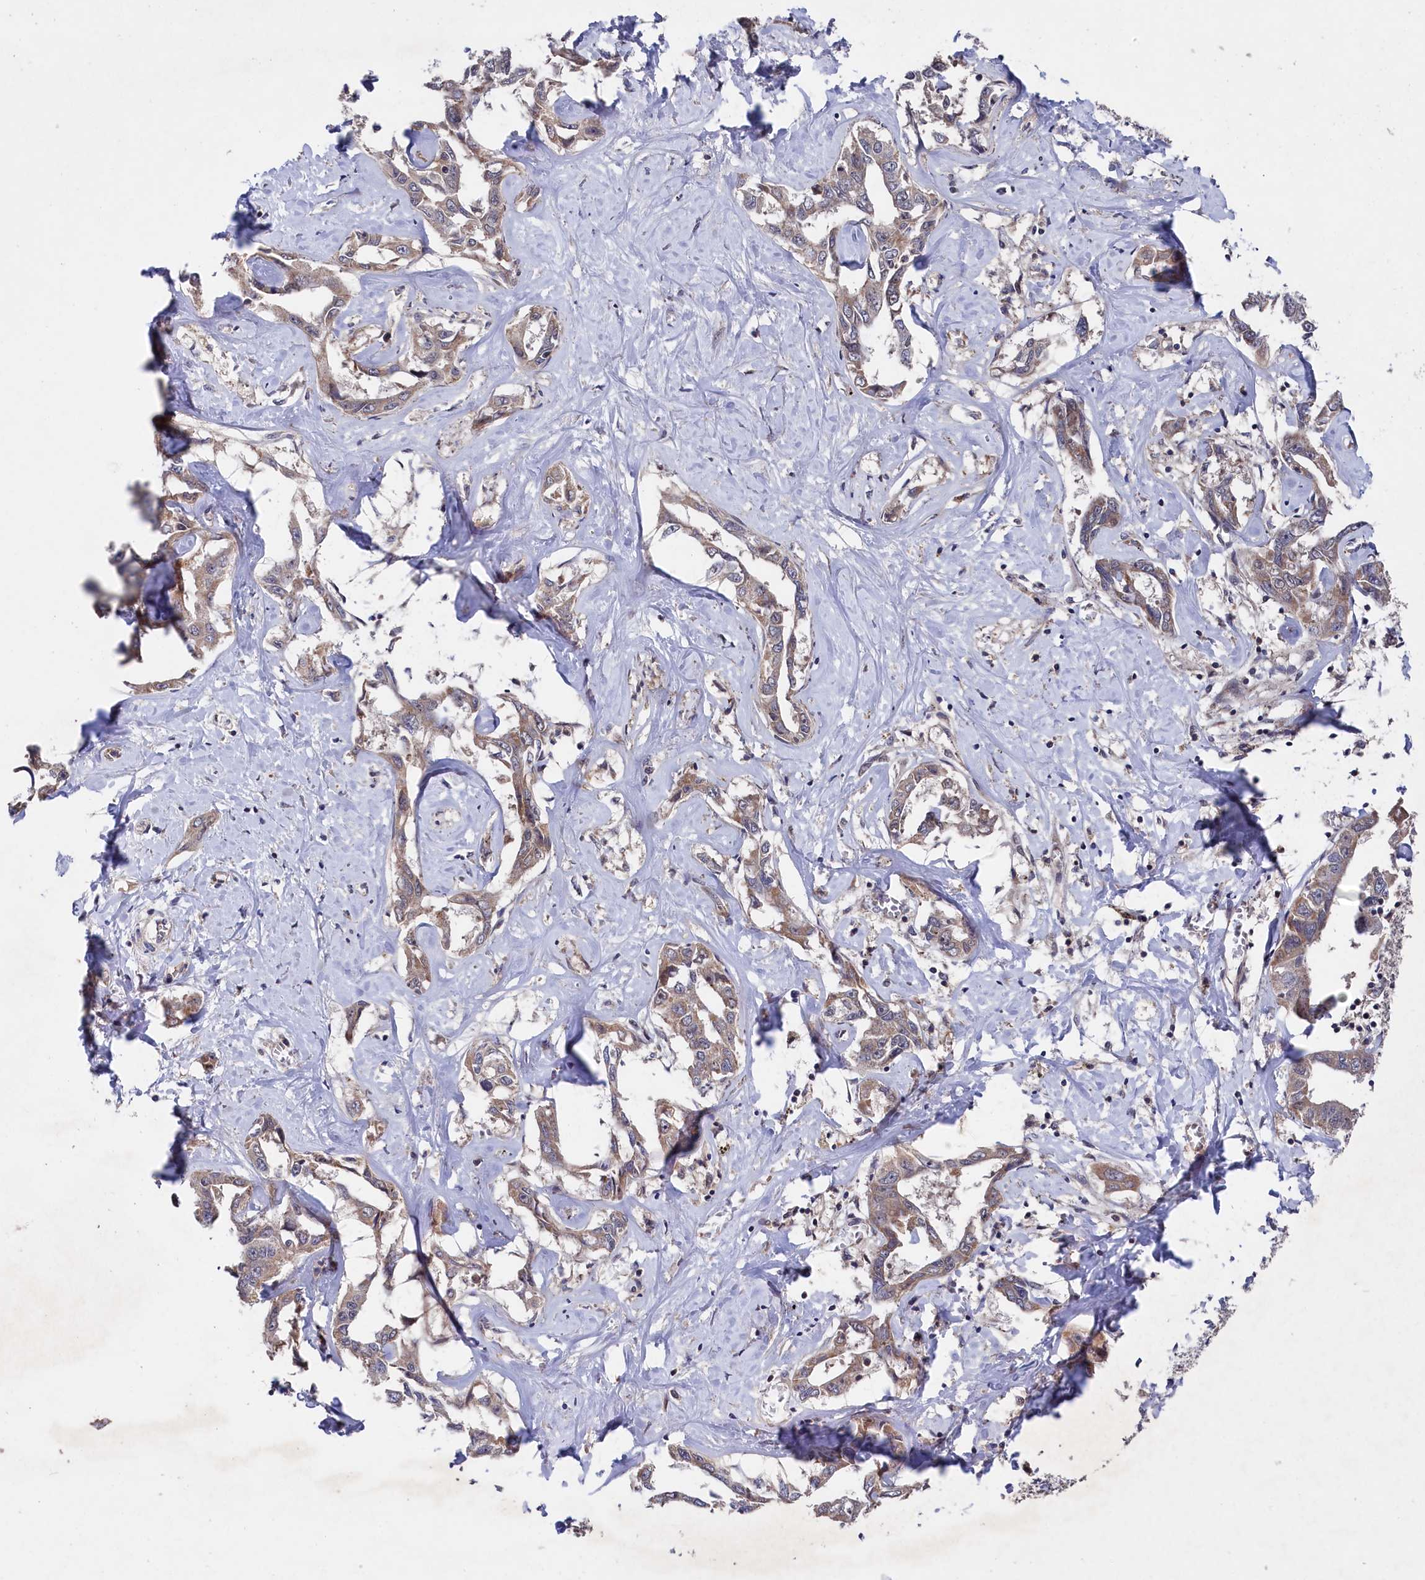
{"staining": {"intensity": "moderate", "quantity": ">75%", "location": "cytoplasmic/membranous"}, "tissue": "liver cancer", "cell_type": "Tumor cells", "image_type": "cancer", "snomed": [{"axis": "morphology", "description": "Cholangiocarcinoma"}, {"axis": "topography", "description": "Liver"}], "caption": "The image shows a brown stain indicating the presence of a protein in the cytoplasmic/membranous of tumor cells in liver cholangiocarcinoma.", "gene": "SUPV3L1", "patient": {"sex": "male", "age": 59}}